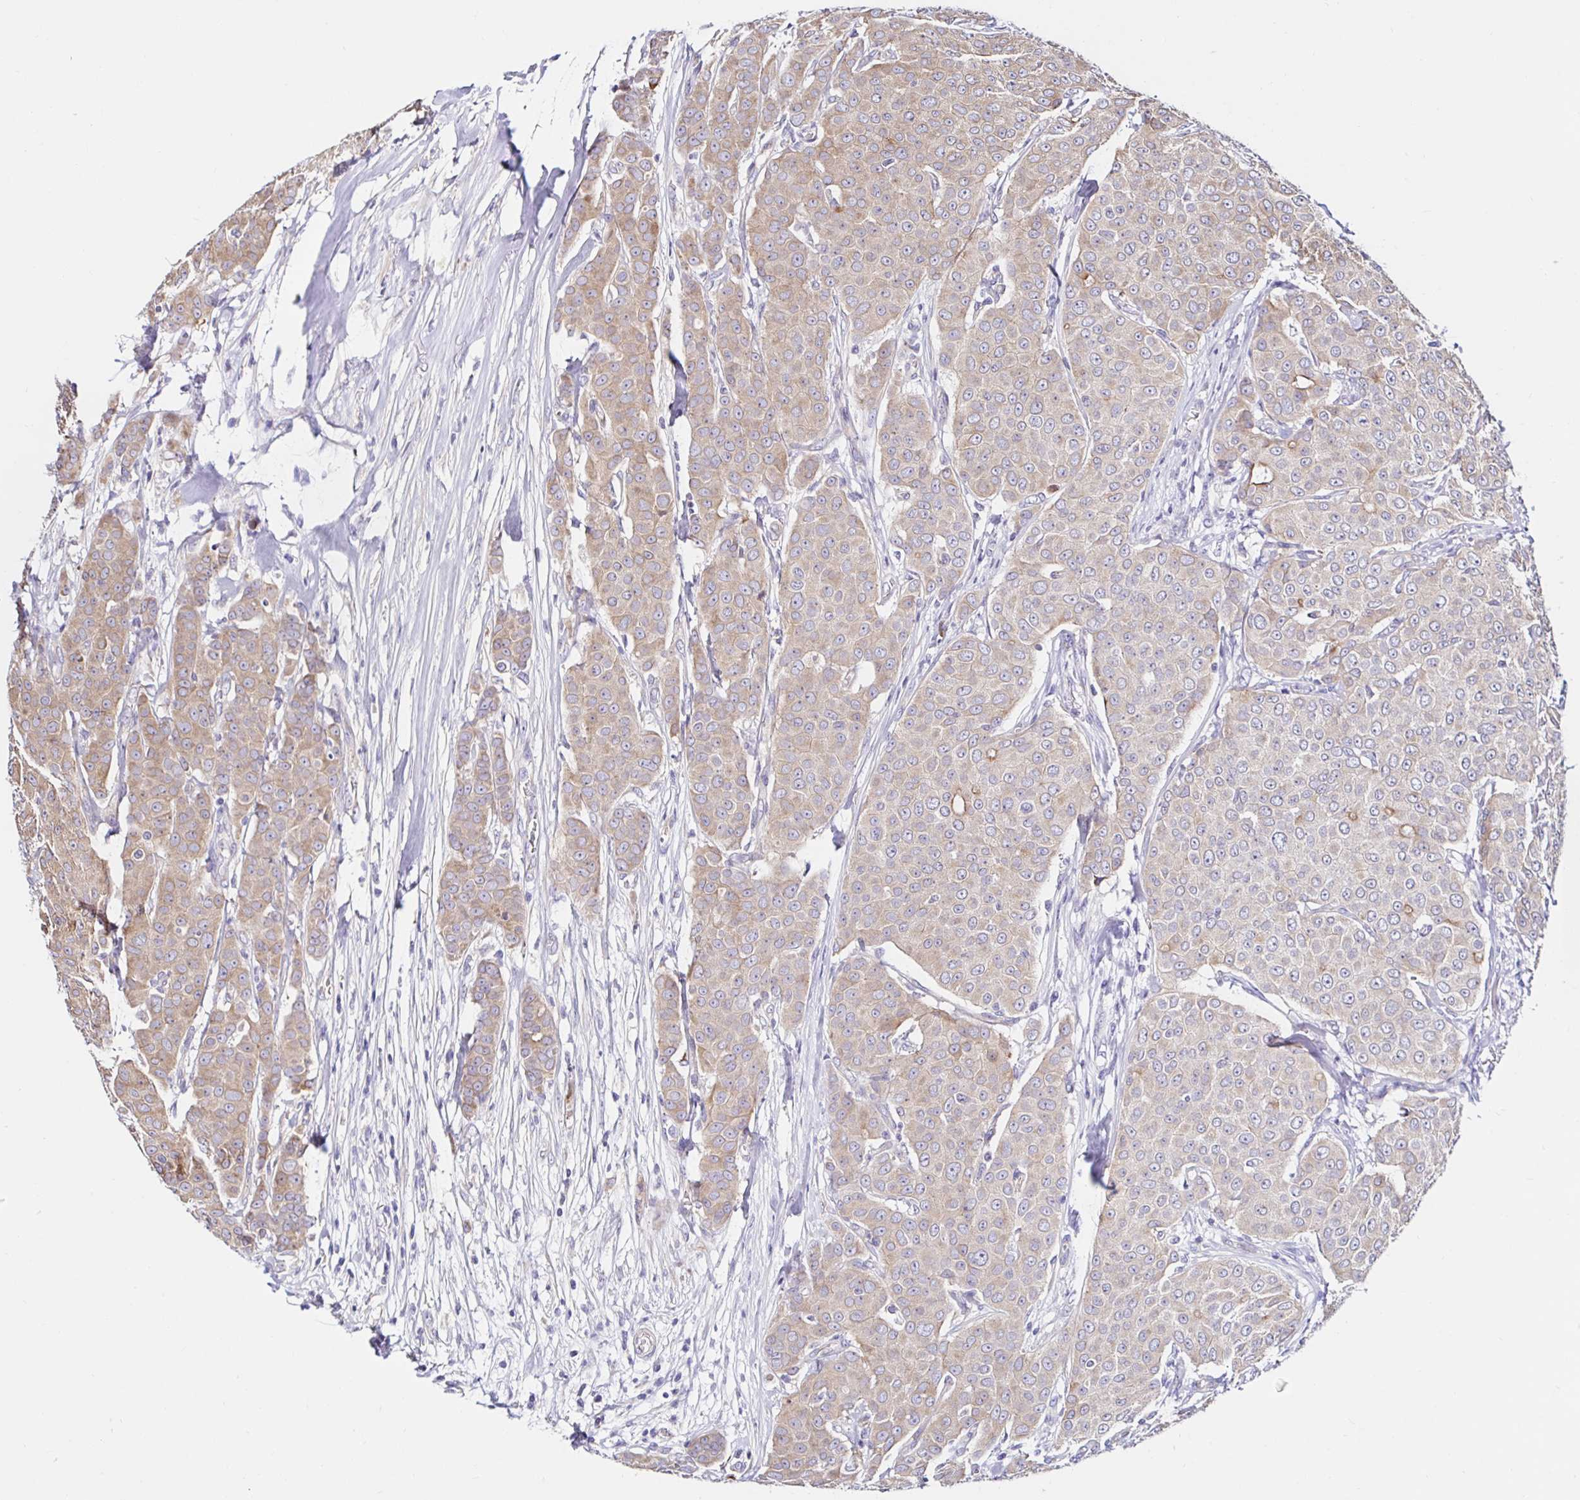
{"staining": {"intensity": "moderate", "quantity": "25%-75%", "location": "cytoplasmic/membranous"}, "tissue": "breast cancer", "cell_type": "Tumor cells", "image_type": "cancer", "snomed": [{"axis": "morphology", "description": "Duct carcinoma"}, {"axis": "topography", "description": "Breast"}], "caption": "Moderate cytoplasmic/membranous protein staining is present in about 25%-75% of tumor cells in breast cancer.", "gene": "VSIG2", "patient": {"sex": "female", "age": 91}}